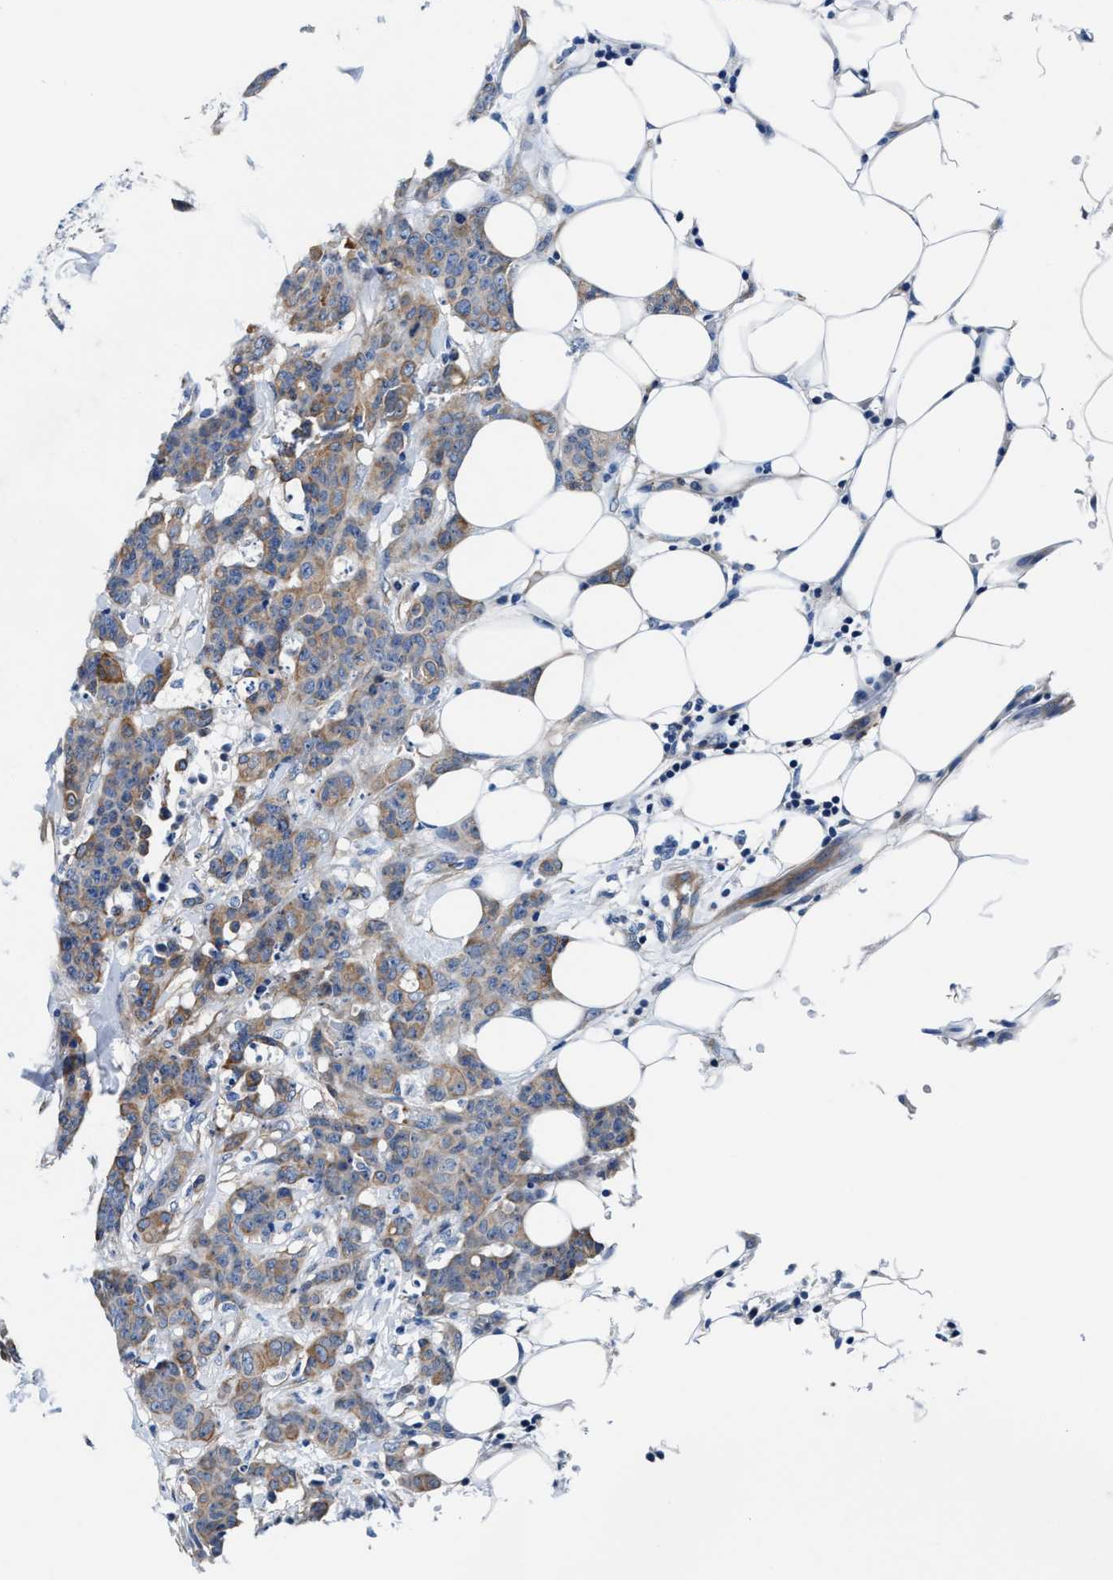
{"staining": {"intensity": "moderate", "quantity": "25%-75%", "location": "cytoplasmic/membranous"}, "tissue": "breast cancer", "cell_type": "Tumor cells", "image_type": "cancer", "snomed": [{"axis": "morphology", "description": "Normal tissue, NOS"}, {"axis": "morphology", "description": "Duct carcinoma"}, {"axis": "topography", "description": "Breast"}], "caption": "High-power microscopy captured an IHC histopathology image of infiltrating ductal carcinoma (breast), revealing moderate cytoplasmic/membranous positivity in approximately 25%-75% of tumor cells.", "gene": "PARG", "patient": {"sex": "female", "age": 40}}